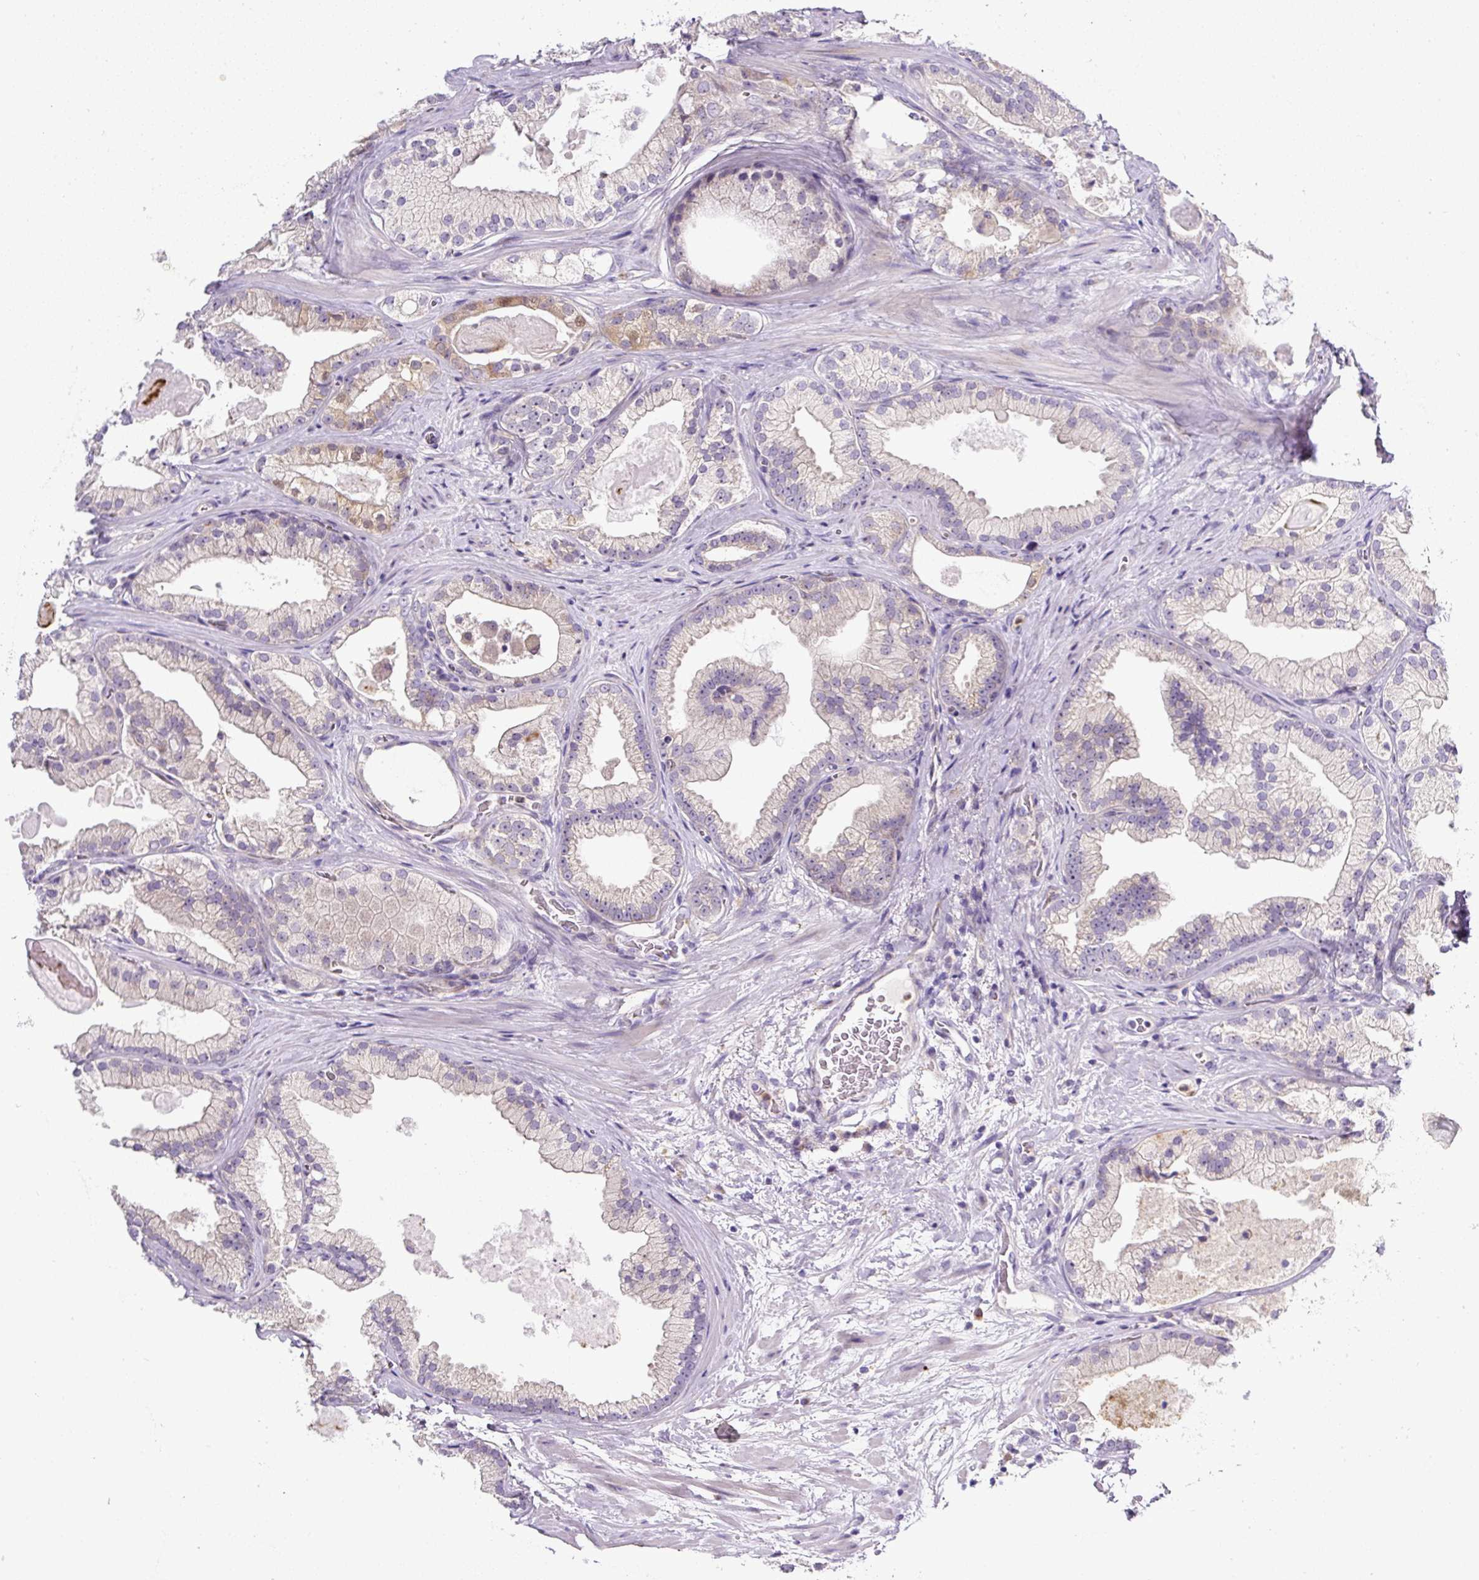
{"staining": {"intensity": "weak", "quantity": "<25%", "location": "cytoplasmic/membranous"}, "tissue": "prostate cancer", "cell_type": "Tumor cells", "image_type": "cancer", "snomed": [{"axis": "morphology", "description": "Adenocarcinoma, High grade"}, {"axis": "topography", "description": "Prostate"}], "caption": "Image shows no significant protein staining in tumor cells of prostate cancer. (Stains: DAB IHC with hematoxylin counter stain, Microscopy: brightfield microscopy at high magnification).", "gene": "HPS4", "patient": {"sex": "male", "age": 68}}